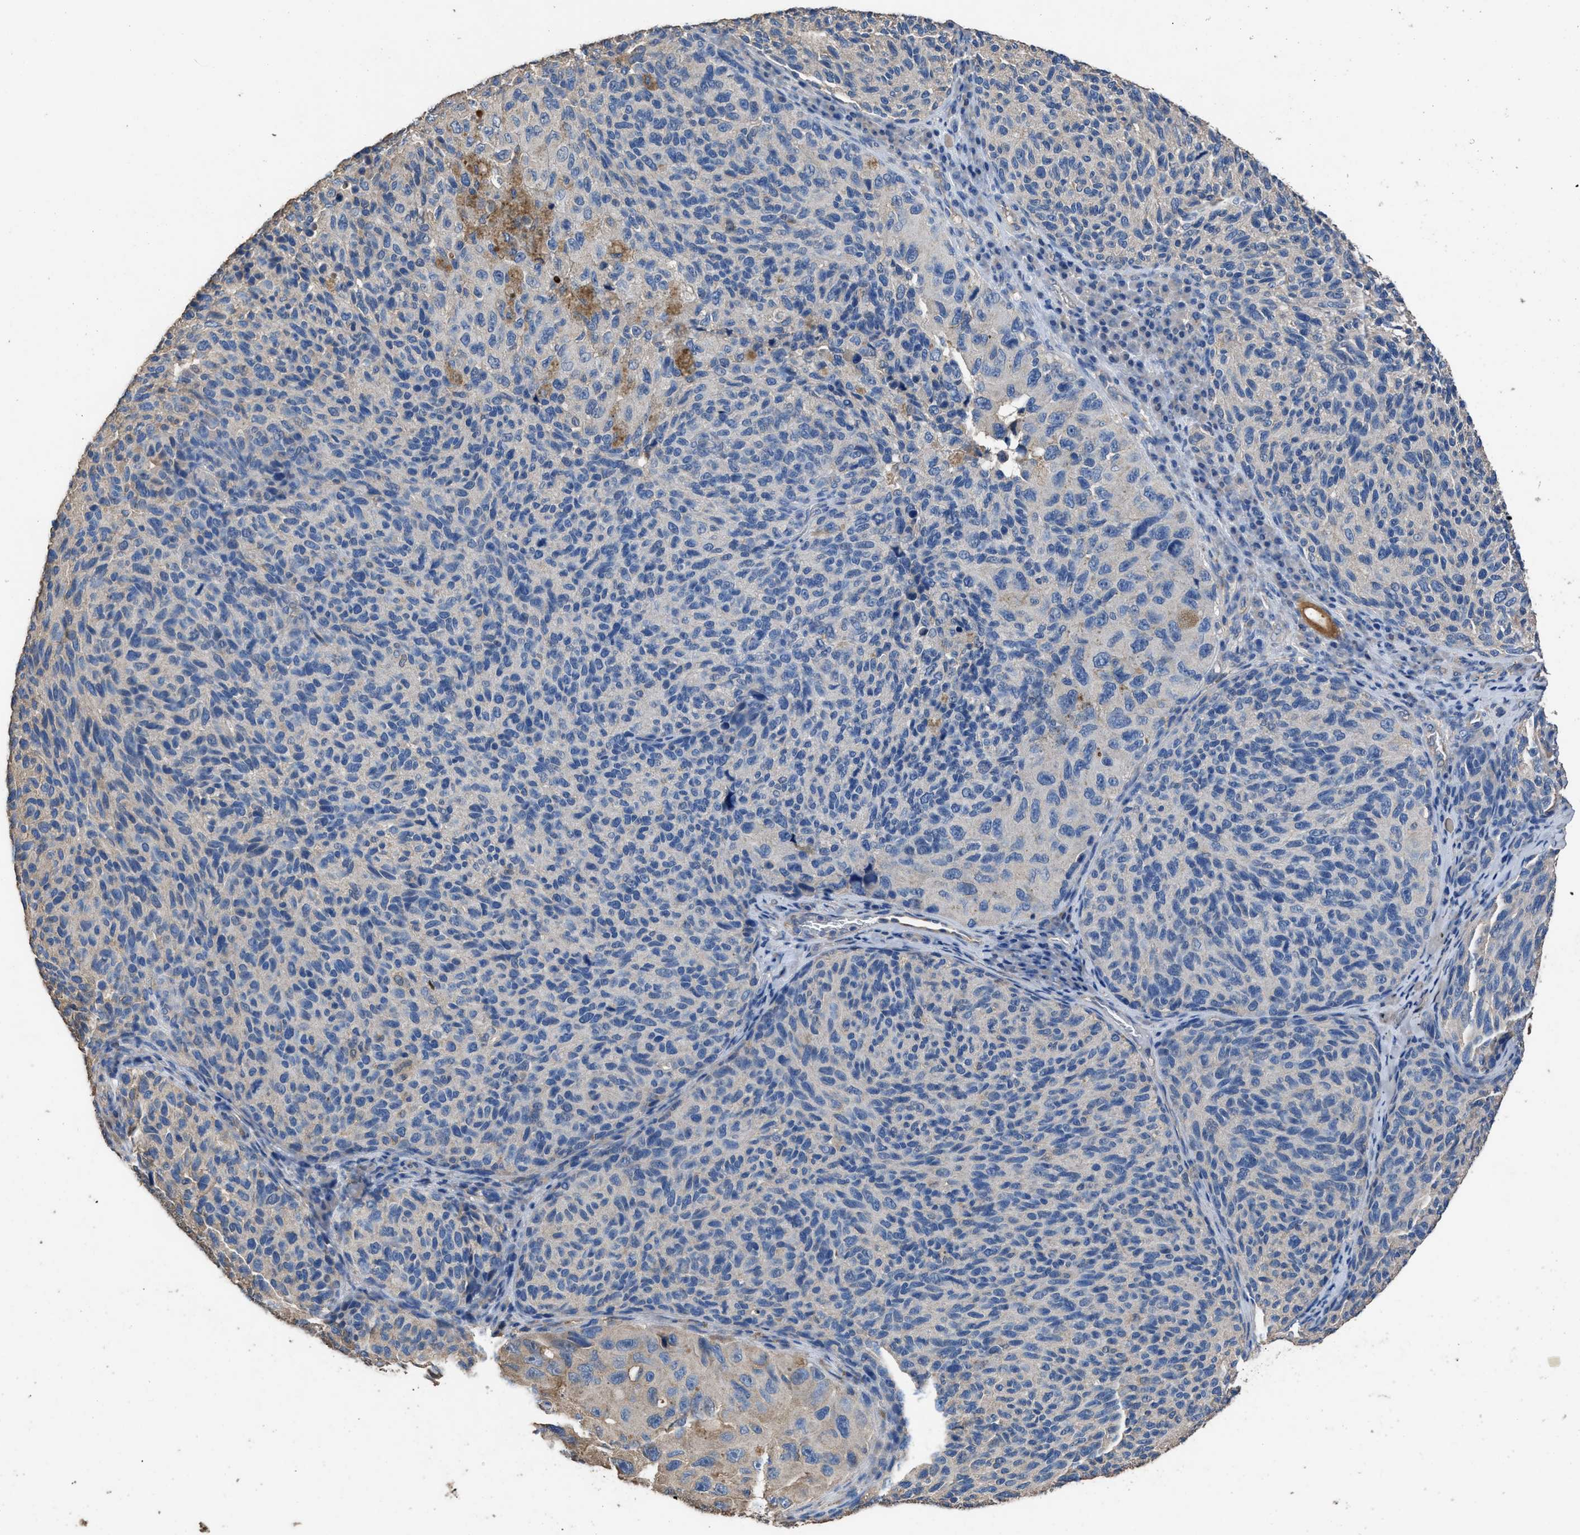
{"staining": {"intensity": "weak", "quantity": "25%-75%", "location": "cytoplasmic/membranous"}, "tissue": "melanoma", "cell_type": "Tumor cells", "image_type": "cancer", "snomed": [{"axis": "morphology", "description": "Malignant melanoma, NOS"}, {"axis": "topography", "description": "Skin"}], "caption": "Brown immunohistochemical staining in human malignant melanoma reveals weak cytoplasmic/membranous positivity in about 25%-75% of tumor cells.", "gene": "ITSN1", "patient": {"sex": "female", "age": 73}}